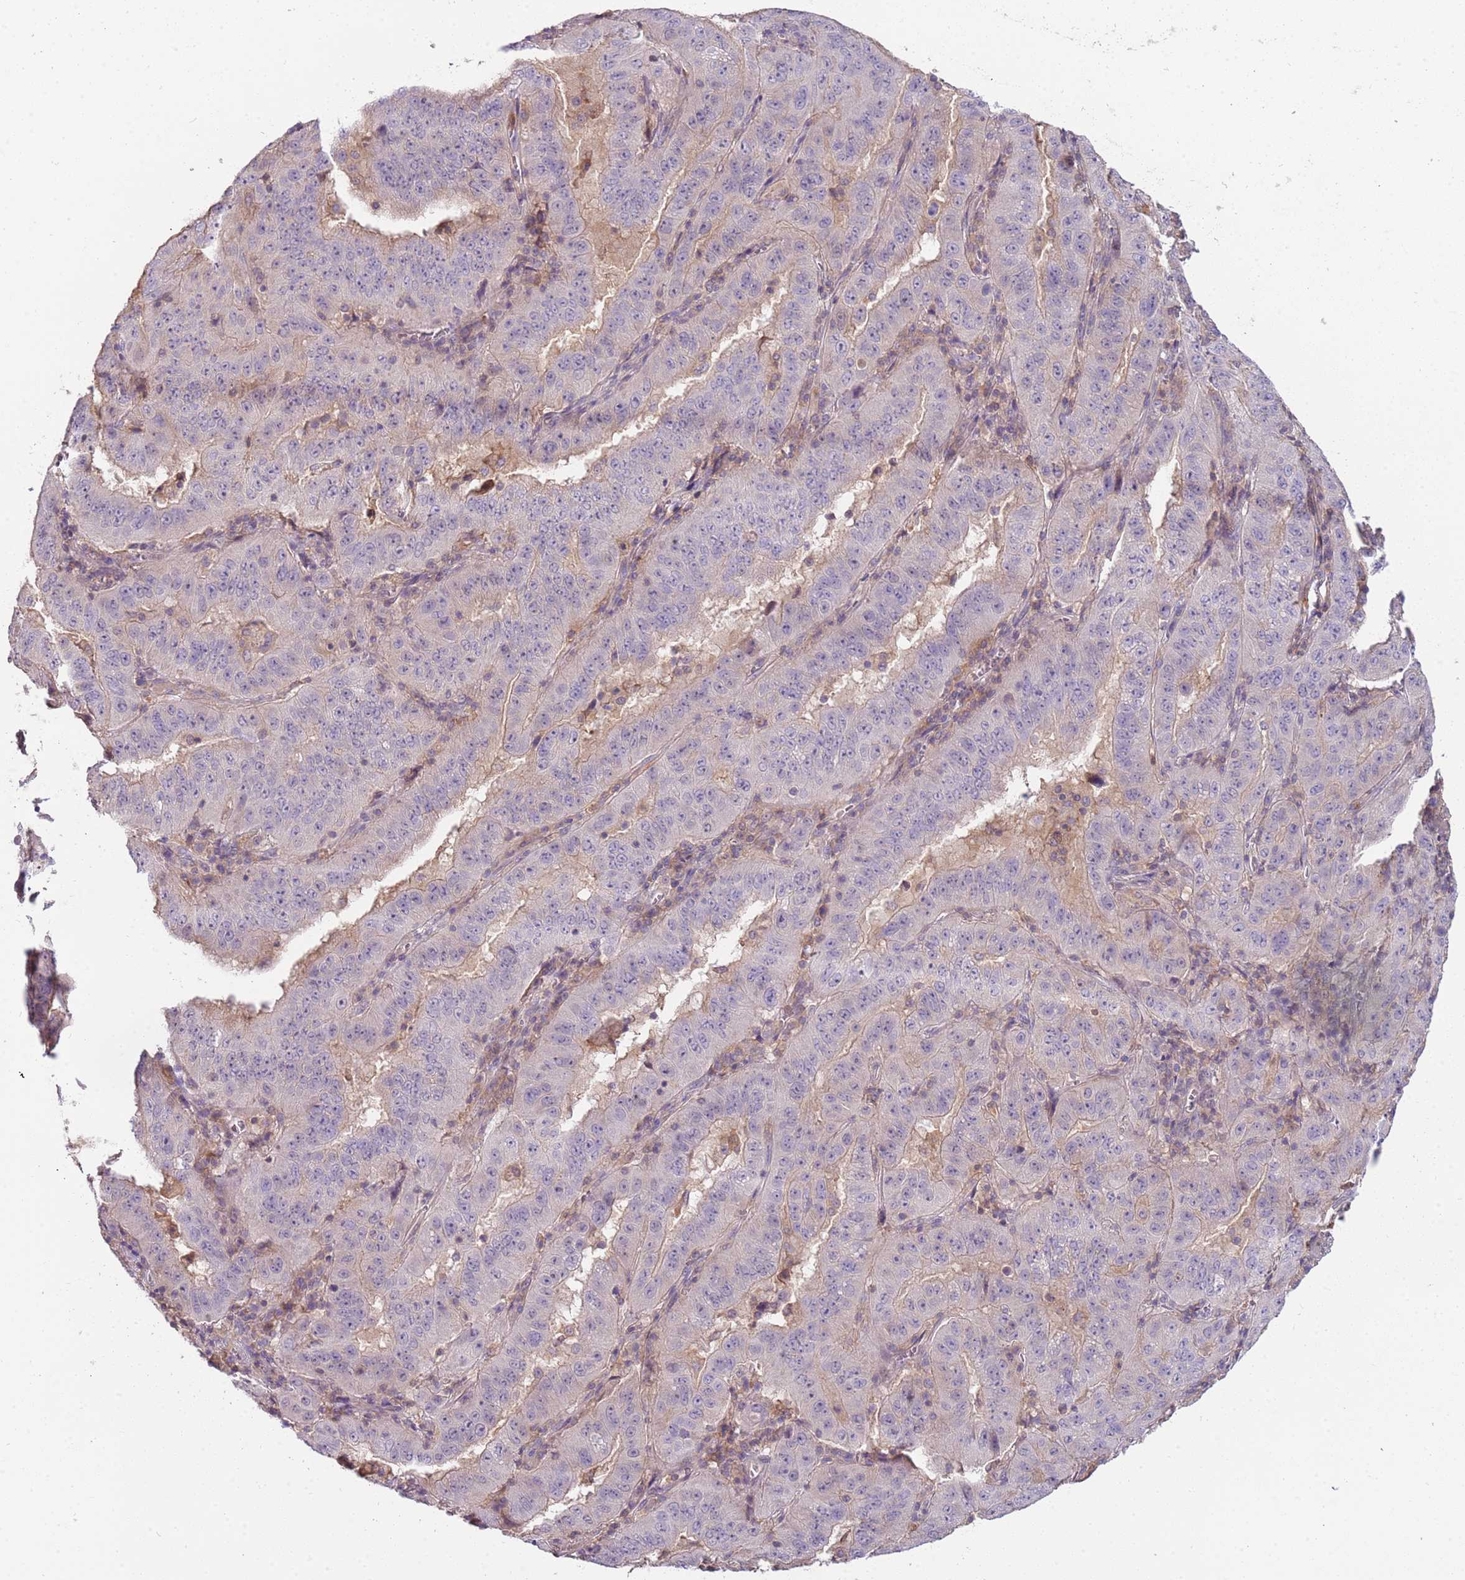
{"staining": {"intensity": "negative", "quantity": "none", "location": "none"}, "tissue": "pancreatic cancer", "cell_type": "Tumor cells", "image_type": "cancer", "snomed": [{"axis": "morphology", "description": "Adenocarcinoma, NOS"}, {"axis": "topography", "description": "Pancreas"}], "caption": "Pancreatic adenocarcinoma was stained to show a protein in brown. There is no significant expression in tumor cells.", "gene": "ARHGAP5", "patient": {"sex": "male", "age": 63}}